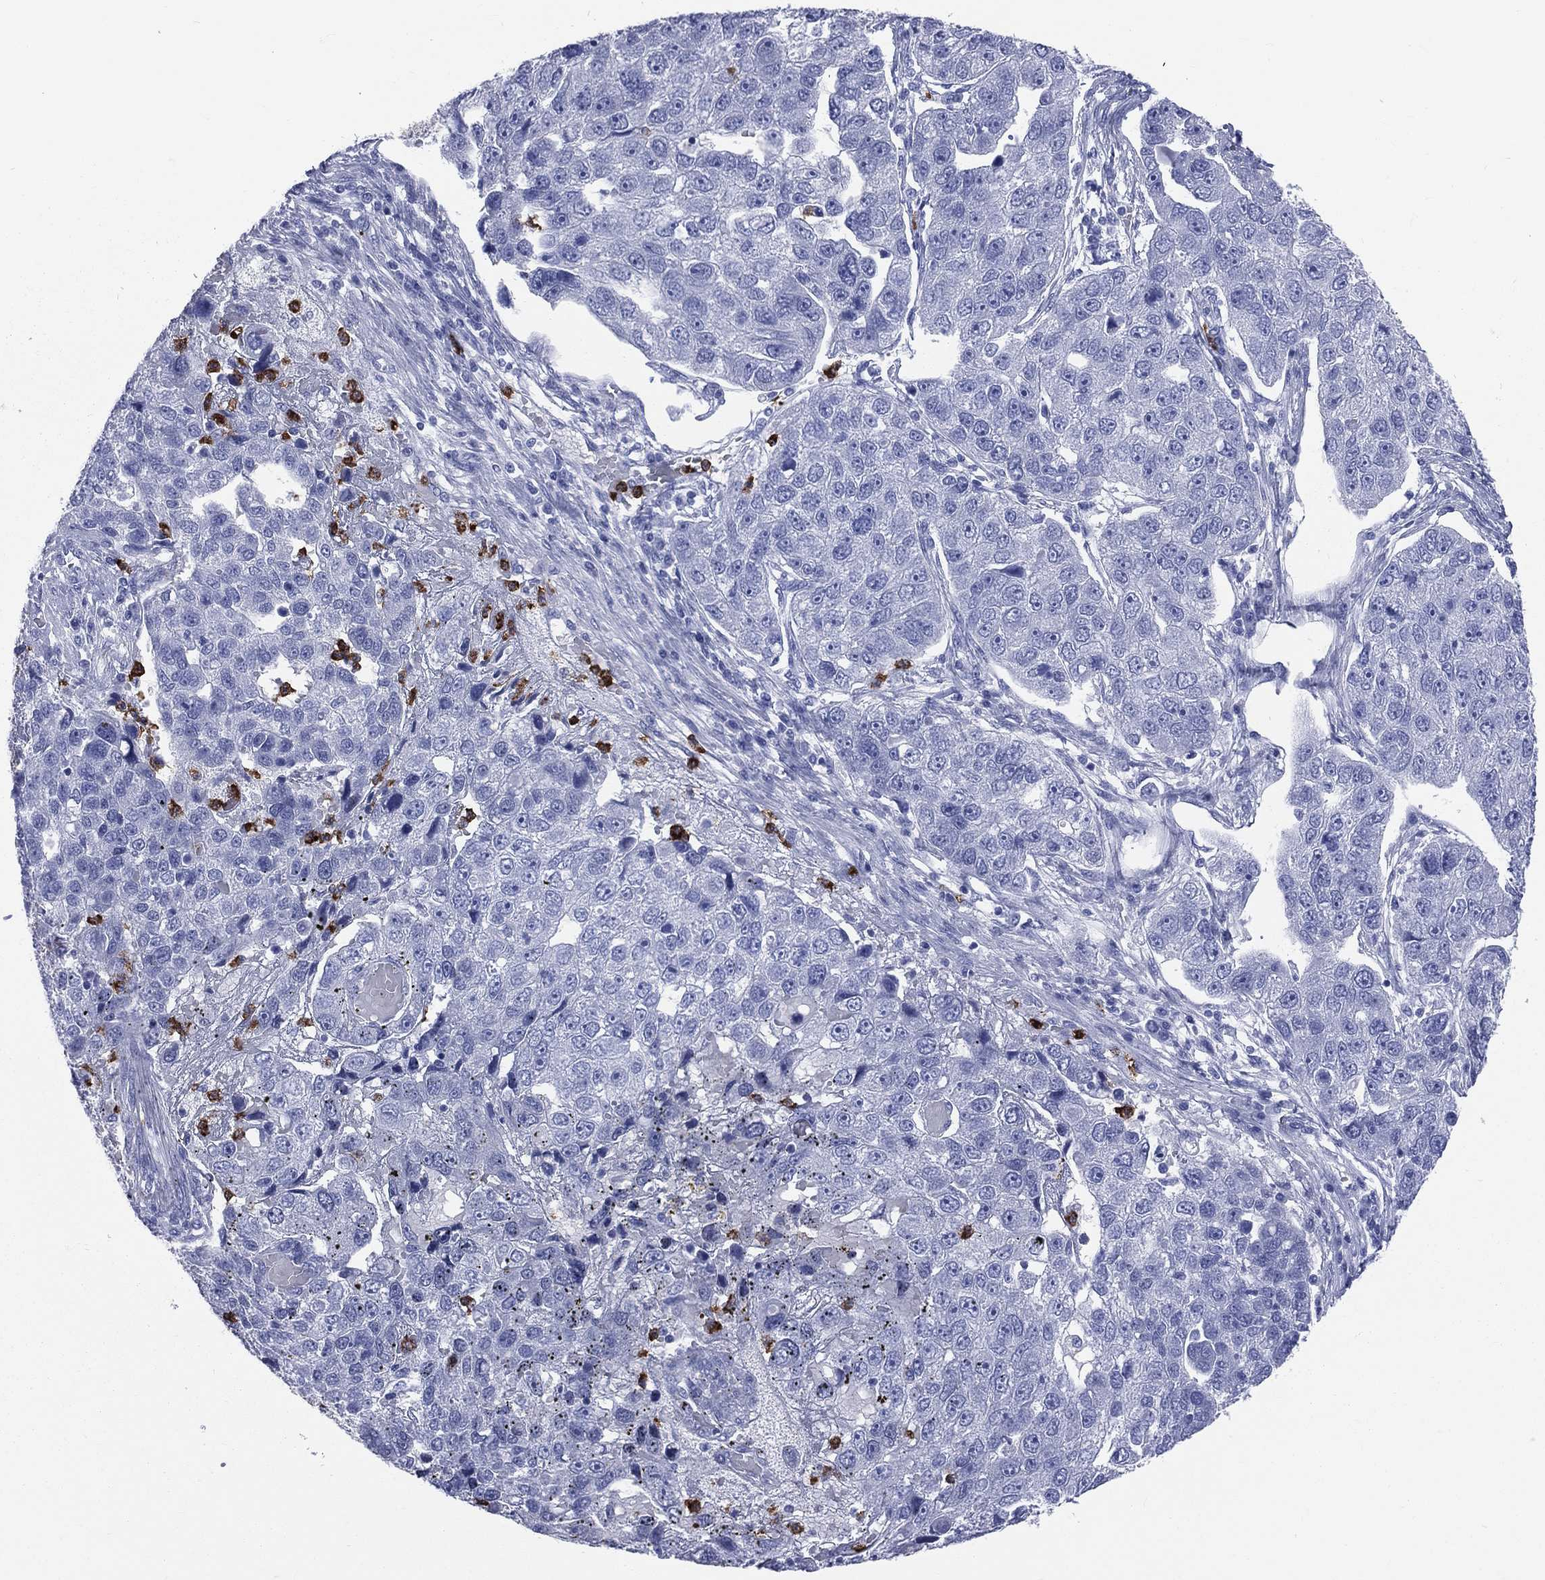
{"staining": {"intensity": "negative", "quantity": "none", "location": "none"}, "tissue": "pancreatic cancer", "cell_type": "Tumor cells", "image_type": "cancer", "snomed": [{"axis": "morphology", "description": "Adenocarcinoma, NOS"}, {"axis": "topography", "description": "Pancreas"}], "caption": "An immunohistochemistry micrograph of pancreatic adenocarcinoma is shown. There is no staining in tumor cells of pancreatic adenocarcinoma.", "gene": "PGLYRP1", "patient": {"sex": "female", "age": 61}}